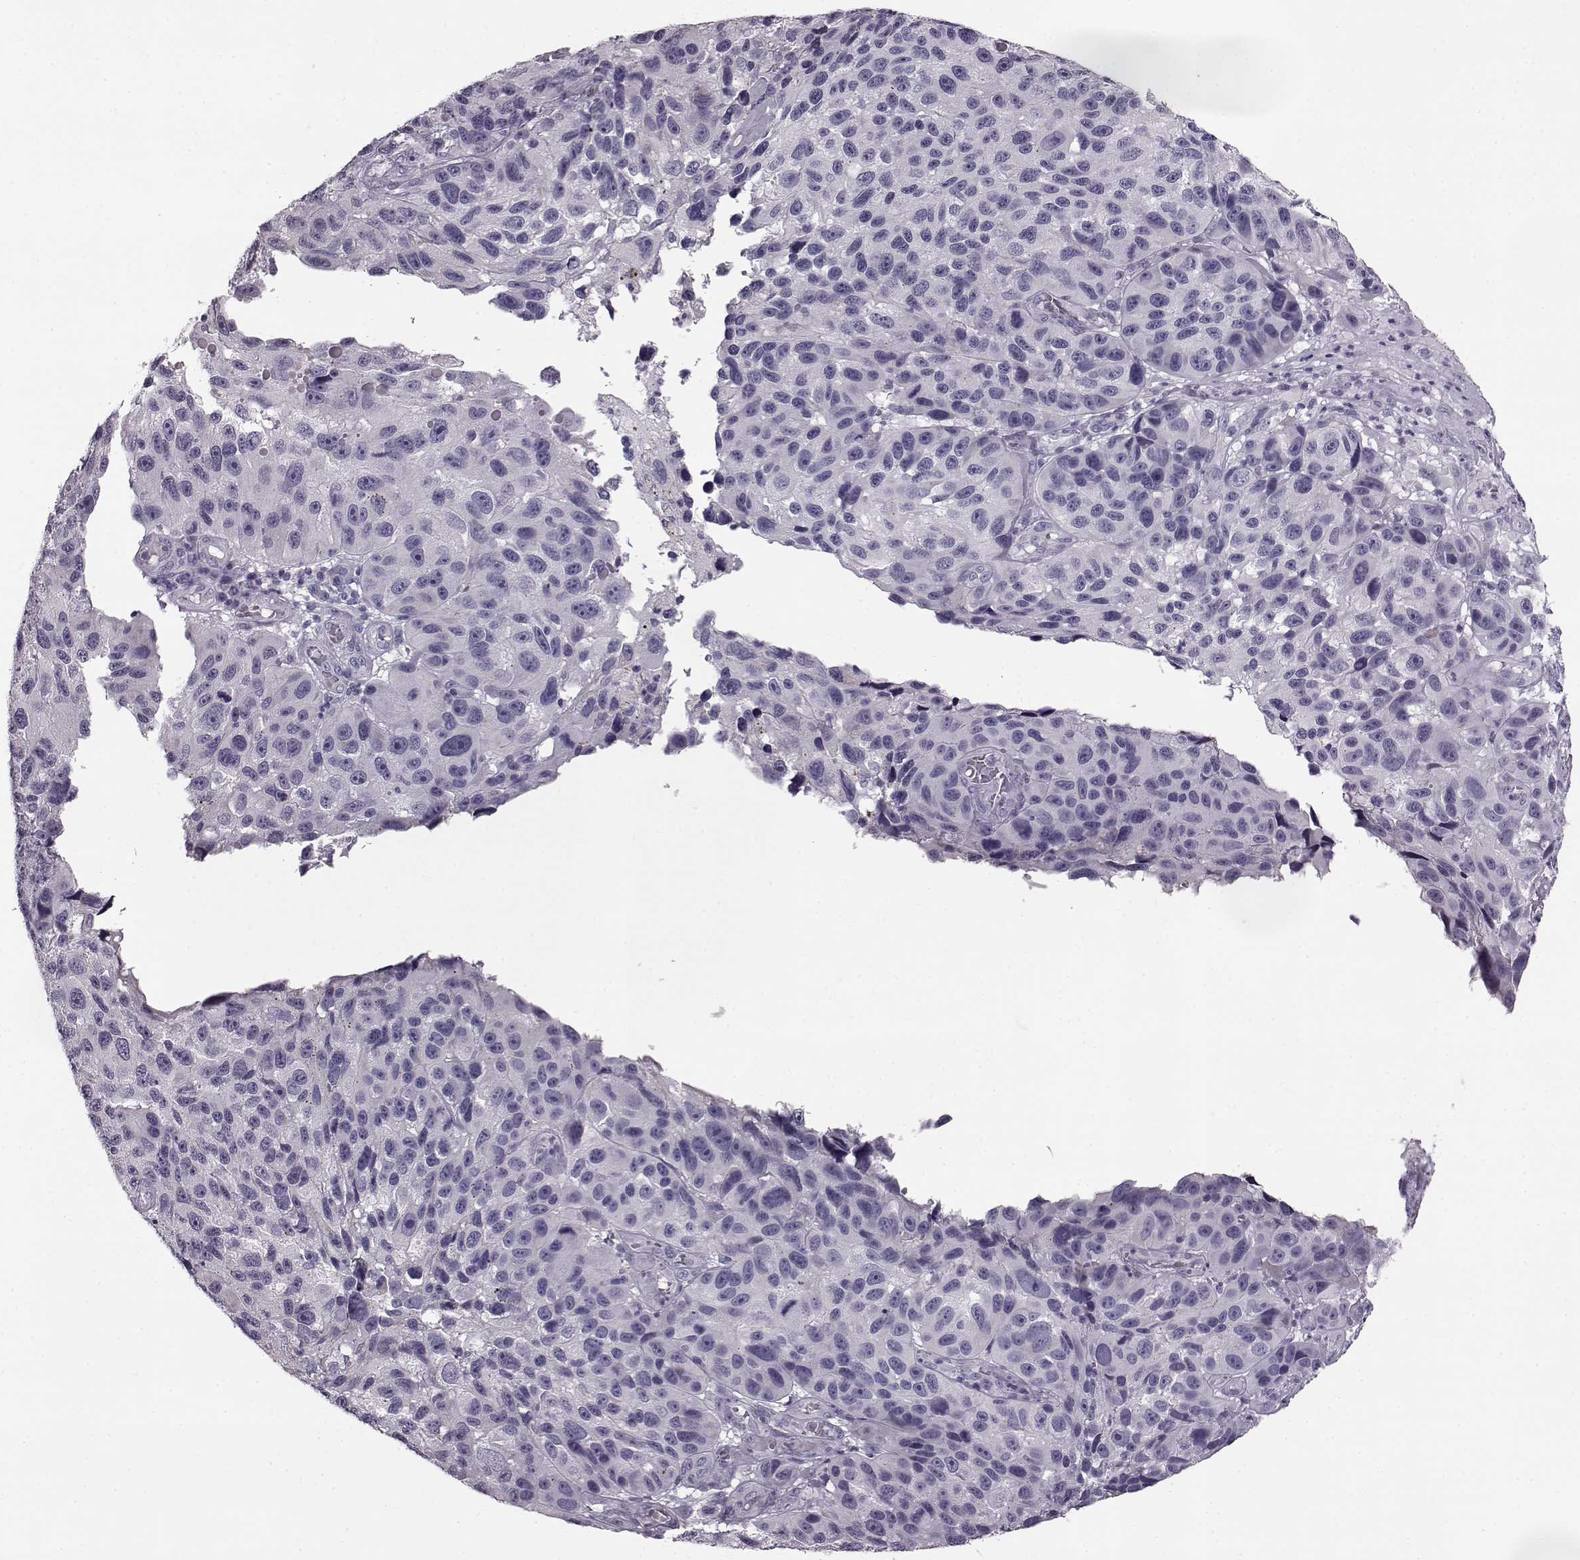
{"staining": {"intensity": "negative", "quantity": "none", "location": "none"}, "tissue": "melanoma", "cell_type": "Tumor cells", "image_type": "cancer", "snomed": [{"axis": "morphology", "description": "Malignant melanoma, NOS"}, {"axis": "topography", "description": "Skin"}], "caption": "IHC histopathology image of melanoma stained for a protein (brown), which reveals no positivity in tumor cells.", "gene": "ODAD4", "patient": {"sex": "male", "age": 53}}